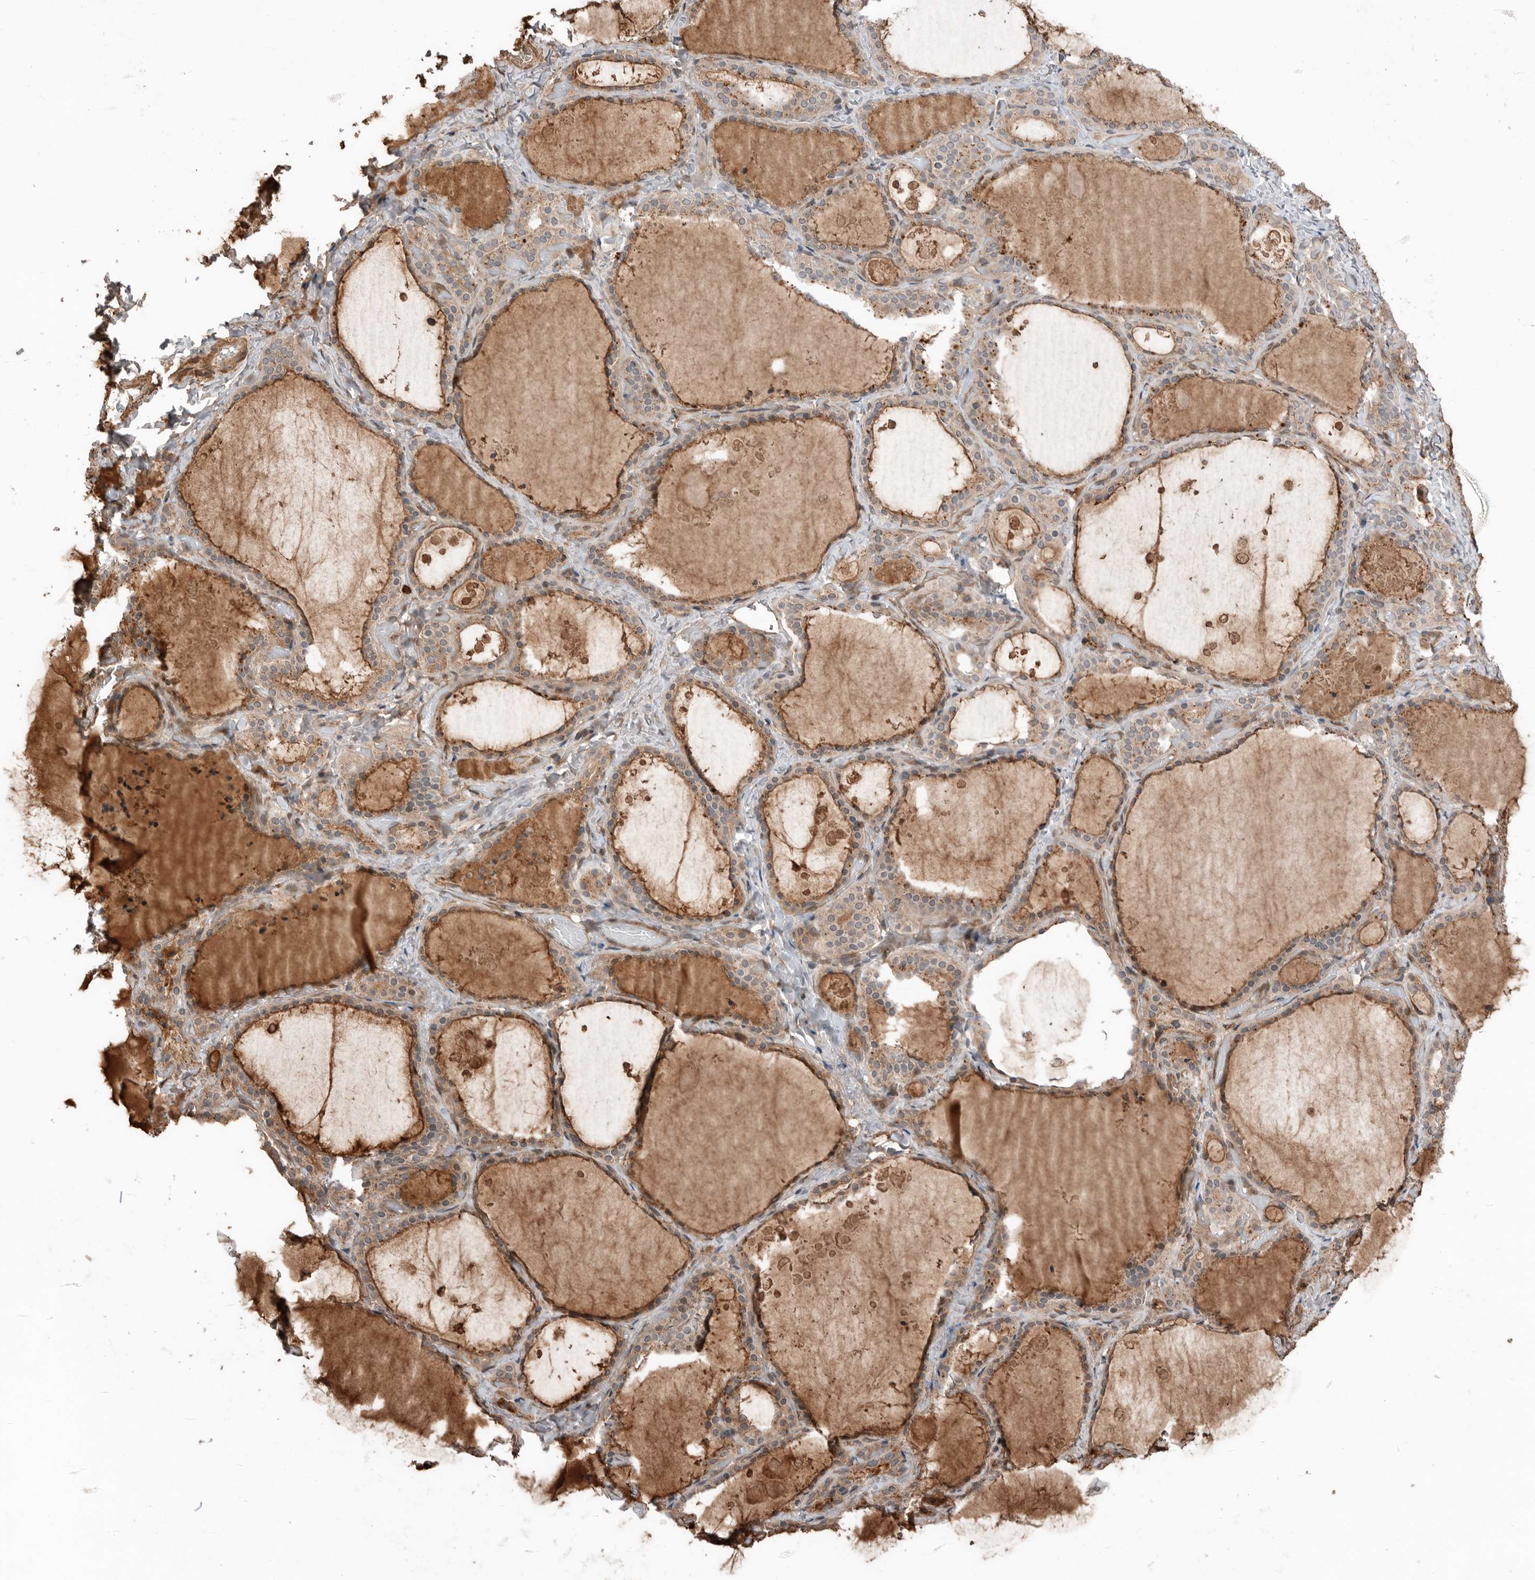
{"staining": {"intensity": "weak", "quantity": ">75%", "location": "cytoplasmic/membranous"}, "tissue": "thyroid gland", "cell_type": "Glandular cells", "image_type": "normal", "snomed": [{"axis": "morphology", "description": "Normal tissue, NOS"}, {"axis": "topography", "description": "Thyroid gland"}], "caption": "An immunohistochemistry (IHC) micrograph of benign tissue is shown. Protein staining in brown highlights weak cytoplasmic/membranous positivity in thyroid gland within glandular cells. Ihc stains the protein in brown and the nuclei are stained blue.", "gene": "PEAK1", "patient": {"sex": "female", "age": 44}}